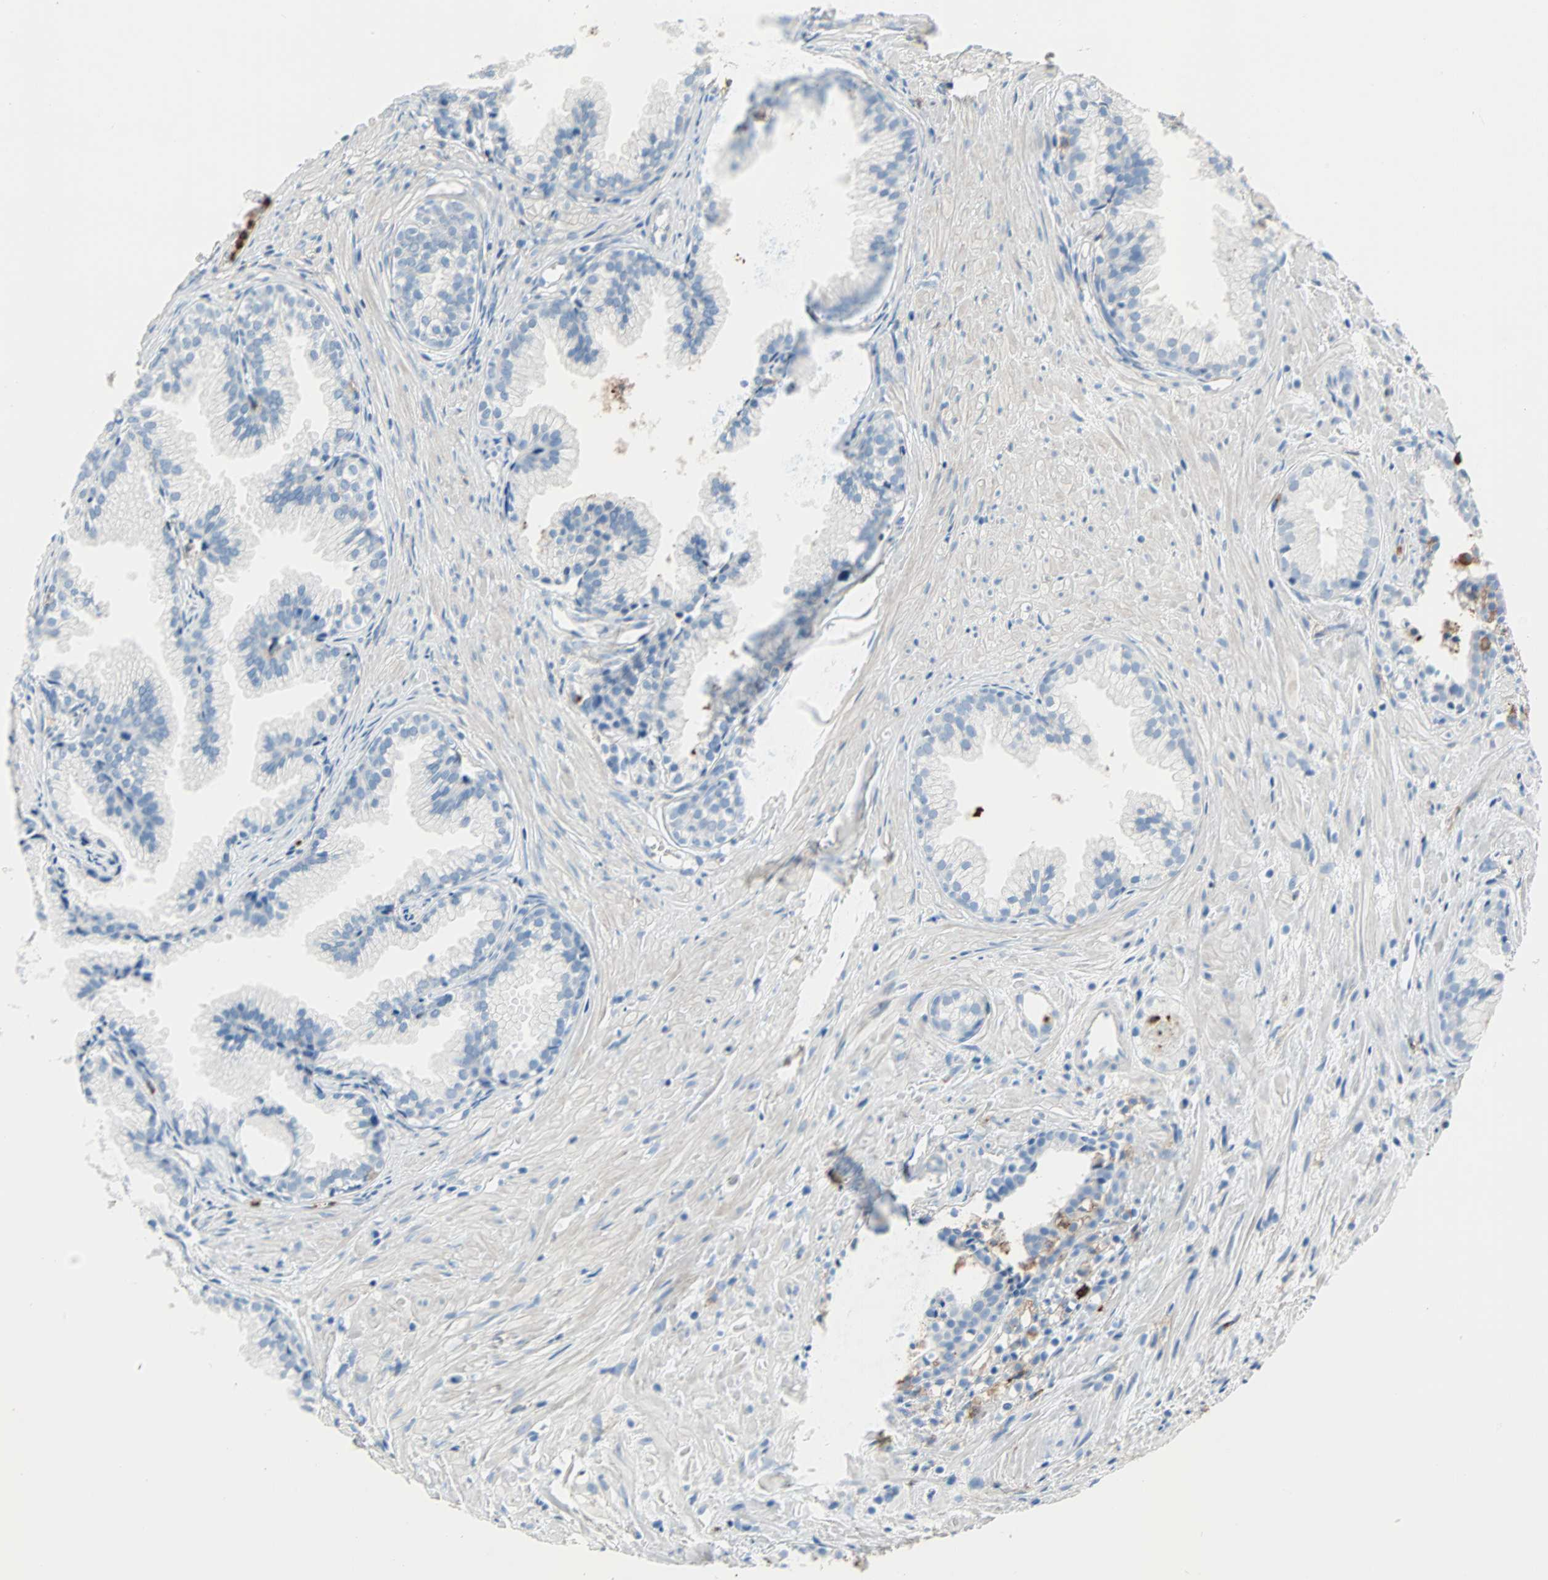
{"staining": {"intensity": "negative", "quantity": "none", "location": "none"}, "tissue": "prostate cancer", "cell_type": "Tumor cells", "image_type": "cancer", "snomed": [{"axis": "morphology", "description": "Adenocarcinoma, Low grade"}, {"axis": "topography", "description": "Prostate"}], "caption": "This photomicrograph is of prostate cancer (adenocarcinoma (low-grade)) stained with immunohistochemistry (IHC) to label a protein in brown with the nuclei are counter-stained blue. There is no expression in tumor cells. (Immunohistochemistry (ihc), brightfield microscopy, high magnification).", "gene": "CLEC4A", "patient": {"sex": "male", "age": 72}}